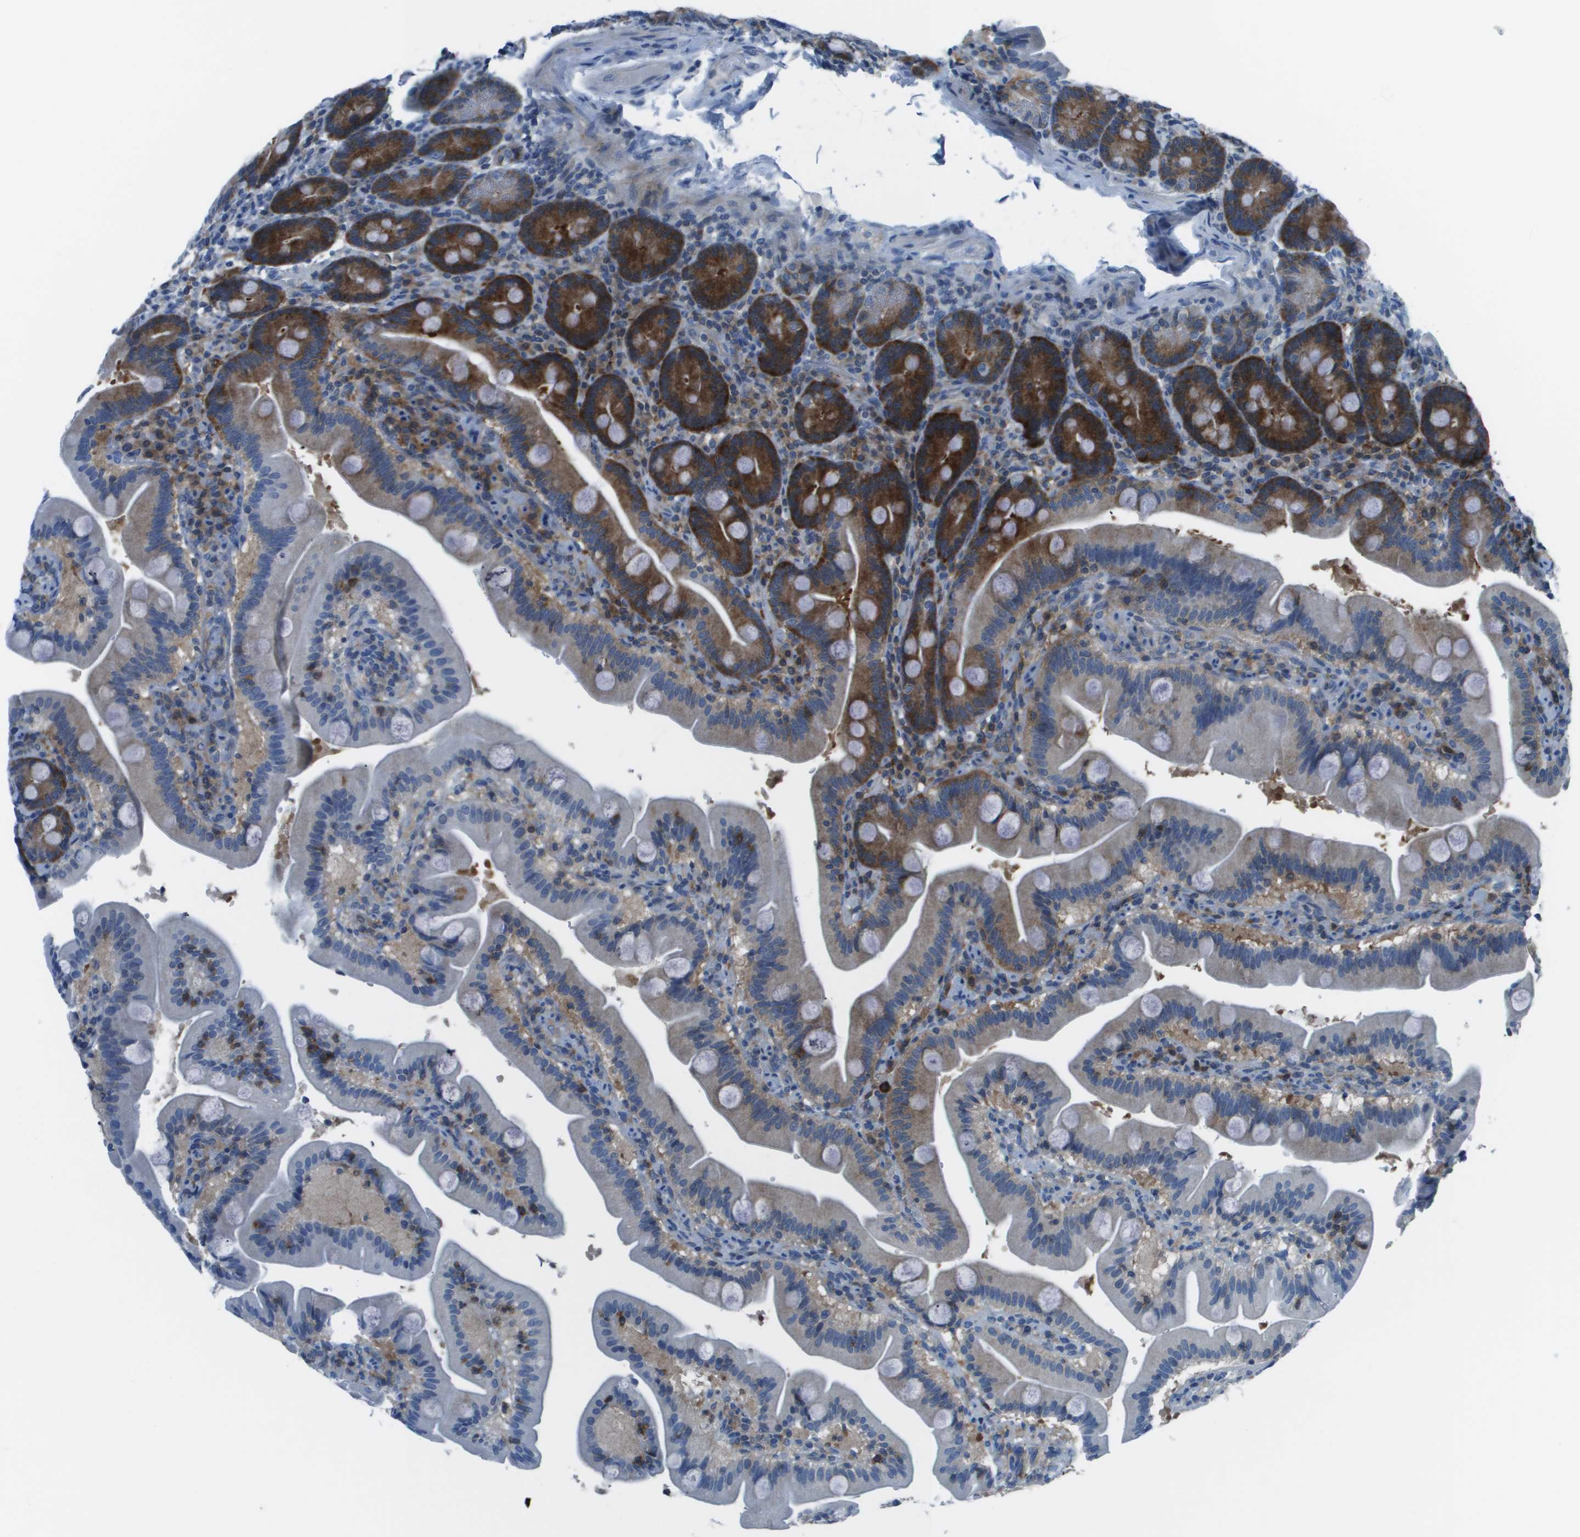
{"staining": {"intensity": "strong", "quantity": "25%-75%", "location": "cytoplasmic/membranous"}, "tissue": "duodenum", "cell_type": "Glandular cells", "image_type": "normal", "snomed": [{"axis": "morphology", "description": "Normal tissue, NOS"}, {"axis": "topography", "description": "Duodenum"}], "caption": "Strong cytoplasmic/membranous staining is present in about 25%-75% of glandular cells in unremarkable duodenum. (IHC, brightfield microscopy, high magnification).", "gene": "STIP1", "patient": {"sex": "male", "age": 54}}